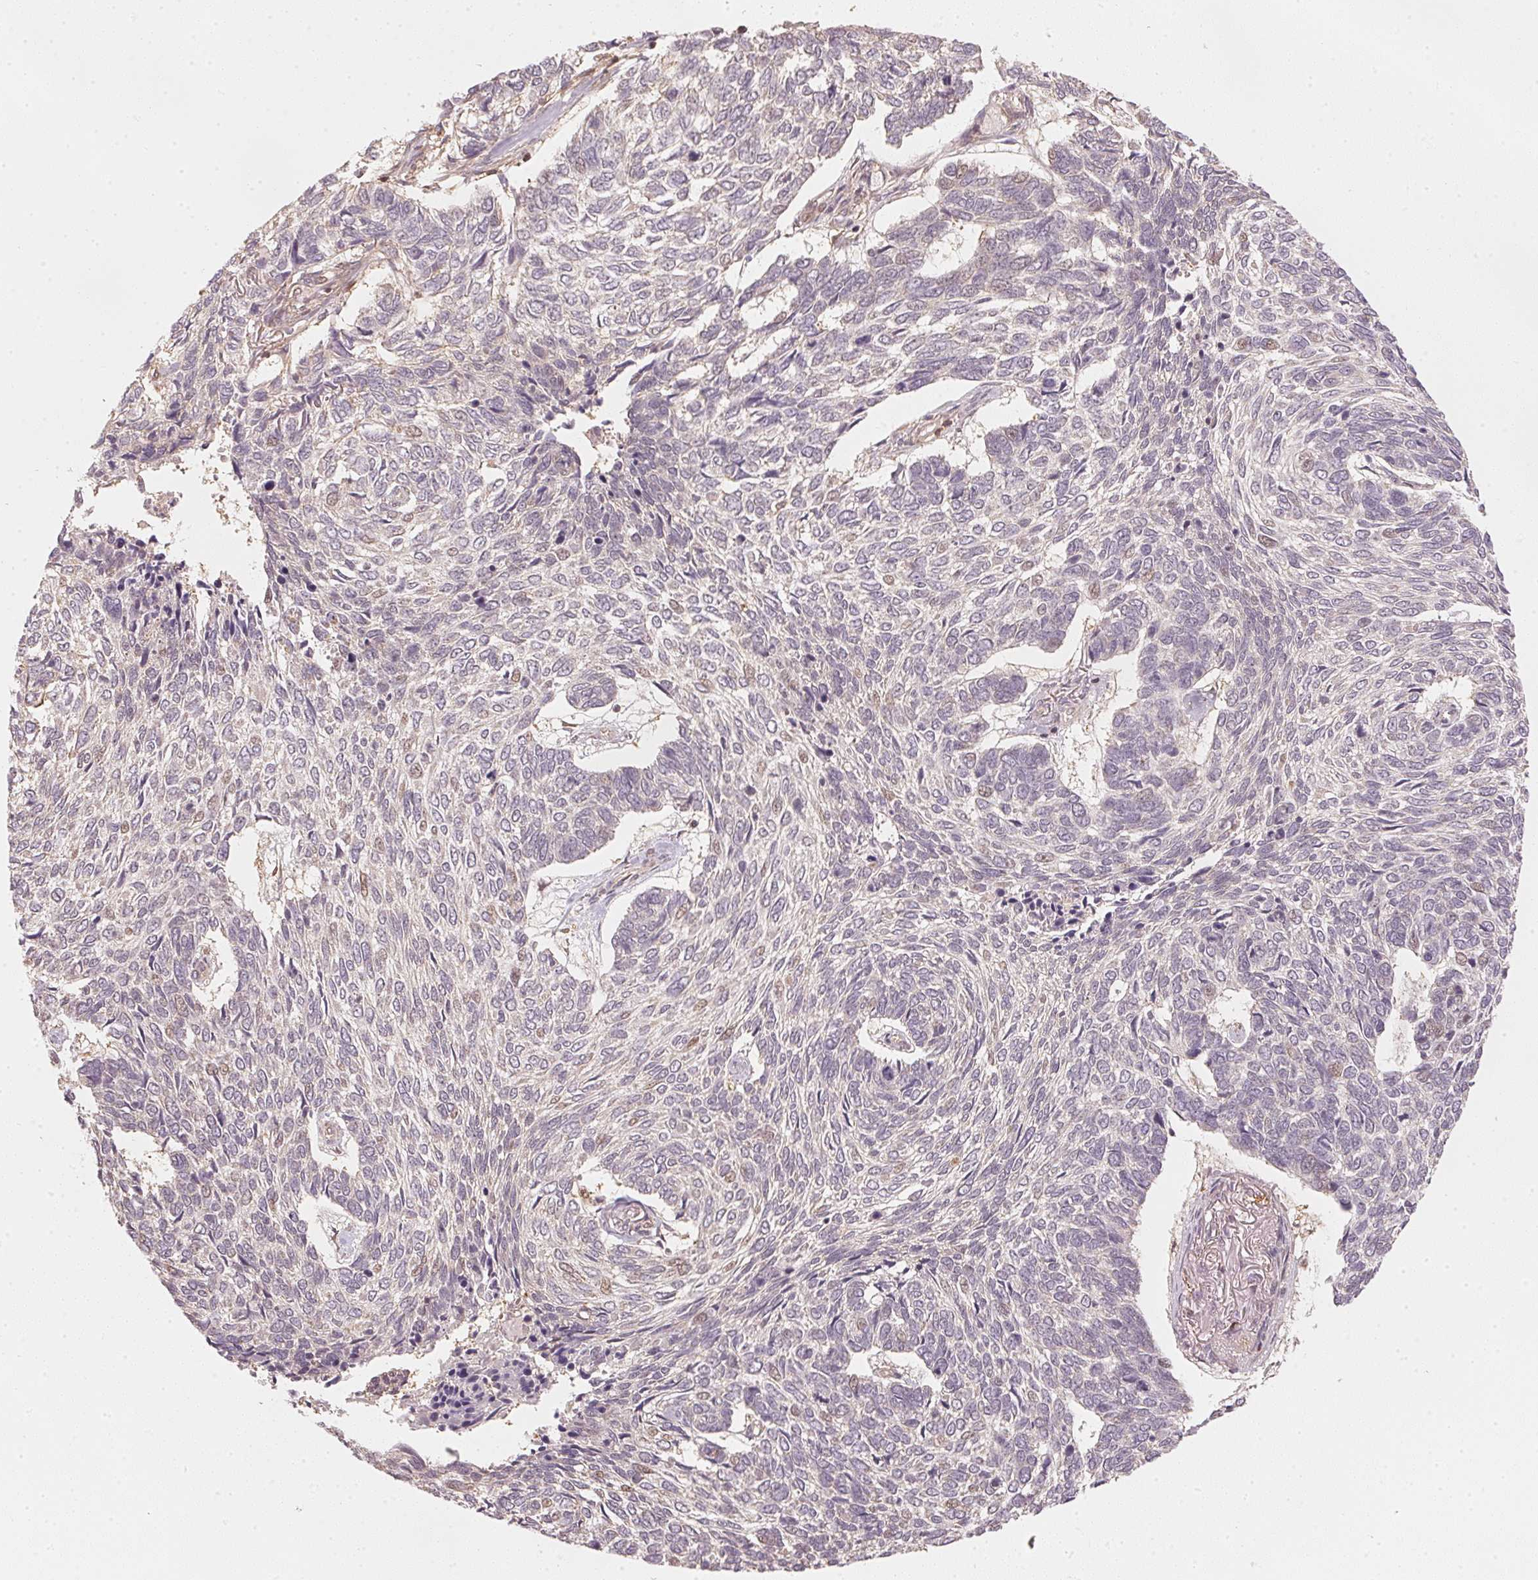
{"staining": {"intensity": "negative", "quantity": "none", "location": "none"}, "tissue": "skin cancer", "cell_type": "Tumor cells", "image_type": "cancer", "snomed": [{"axis": "morphology", "description": "Basal cell carcinoma"}, {"axis": "topography", "description": "Skin"}], "caption": "This is an IHC micrograph of basal cell carcinoma (skin). There is no expression in tumor cells.", "gene": "UBE2L3", "patient": {"sex": "female", "age": 65}}